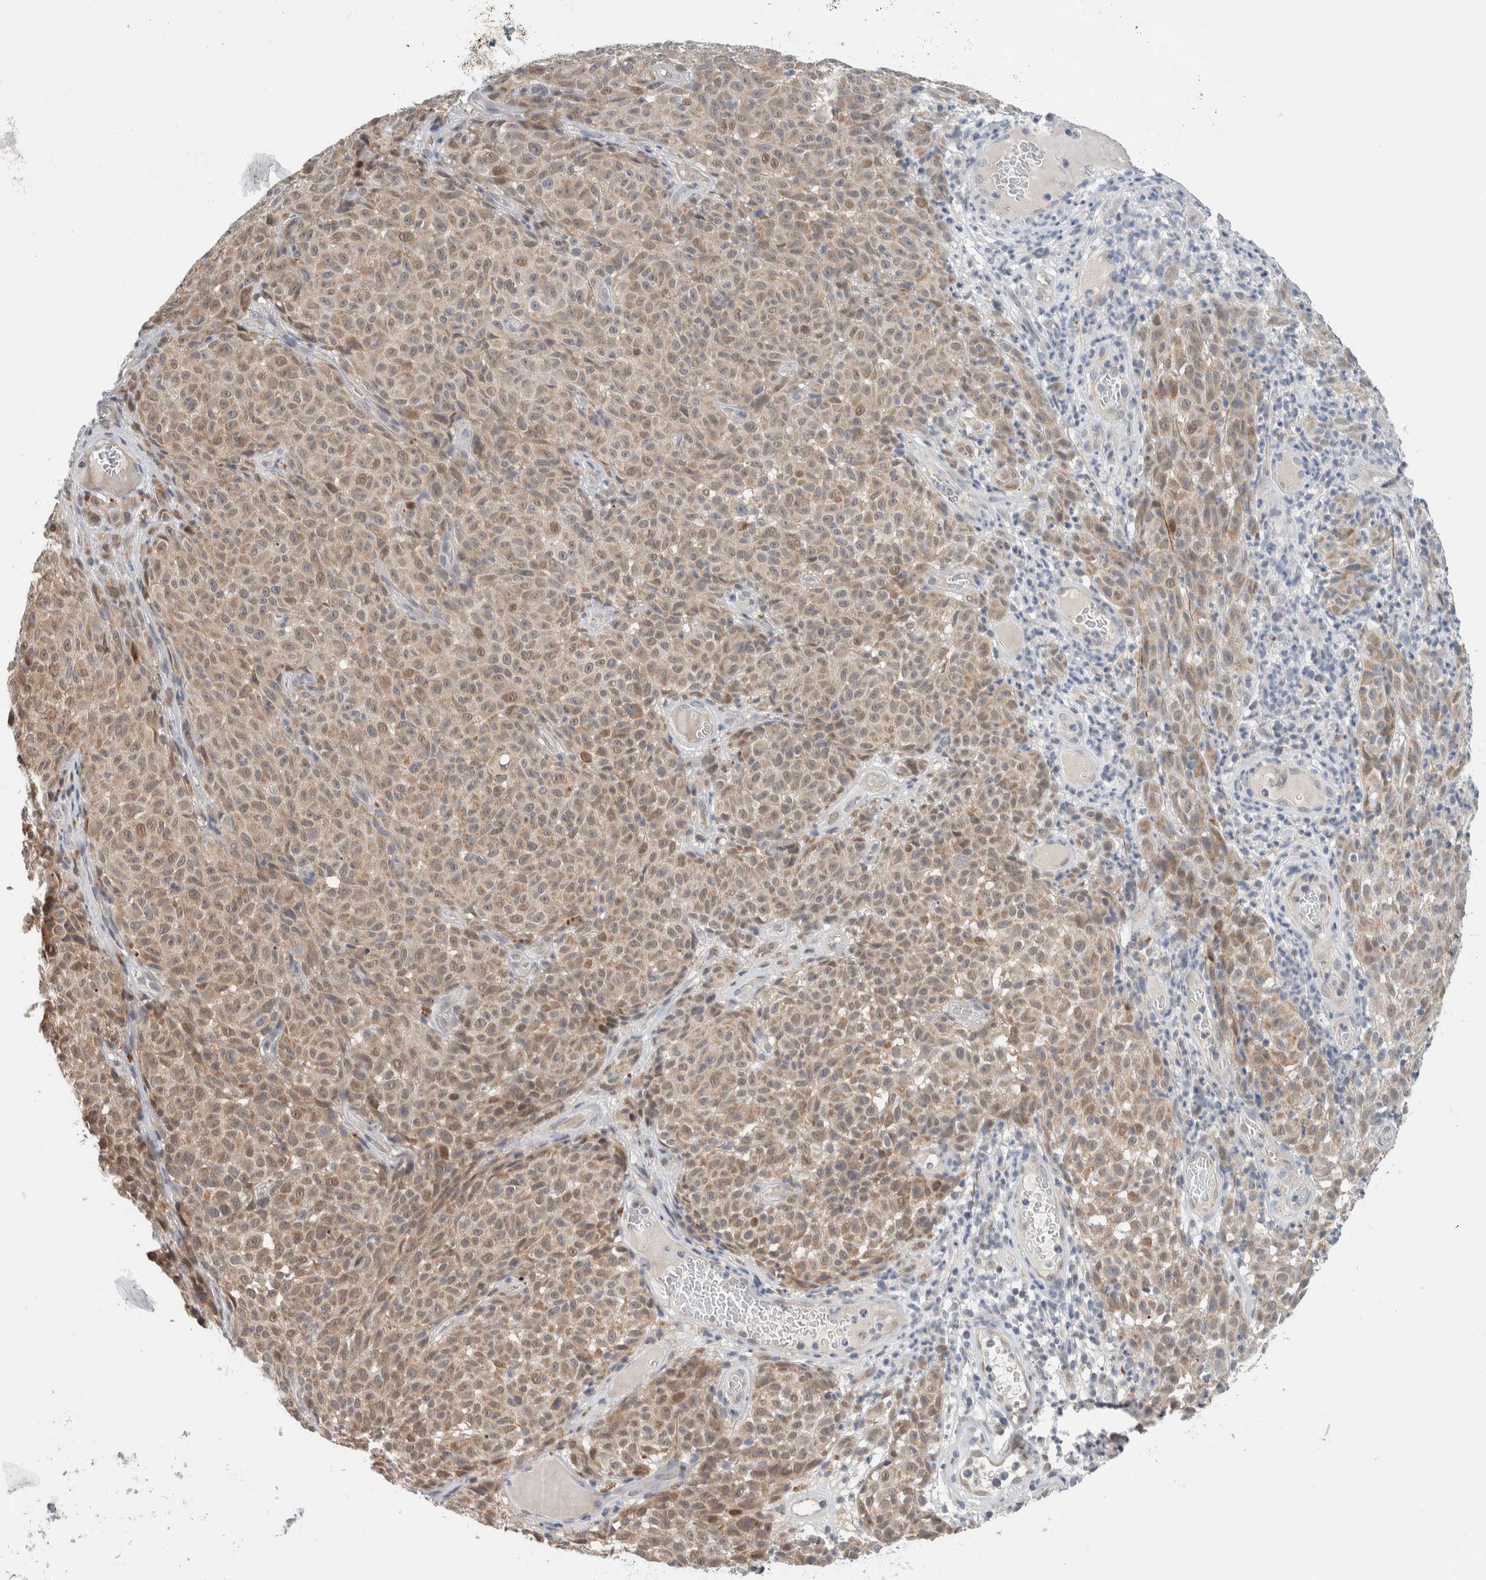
{"staining": {"intensity": "weak", "quantity": ">75%", "location": "cytoplasmic/membranous,nuclear"}, "tissue": "melanoma", "cell_type": "Tumor cells", "image_type": "cancer", "snomed": [{"axis": "morphology", "description": "Malignant melanoma, NOS"}, {"axis": "topography", "description": "Skin"}], "caption": "Tumor cells display weak cytoplasmic/membranous and nuclear staining in about >75% of cells in melanoma. The staining is performed using DAB (3,3'-diaminobenzidine) brown chromogen to label protein expression. The nuclei are counter-stained blue using hematoxylin.", "gene": "SHPK", "patient": {"sex": "female", "age": 82}}